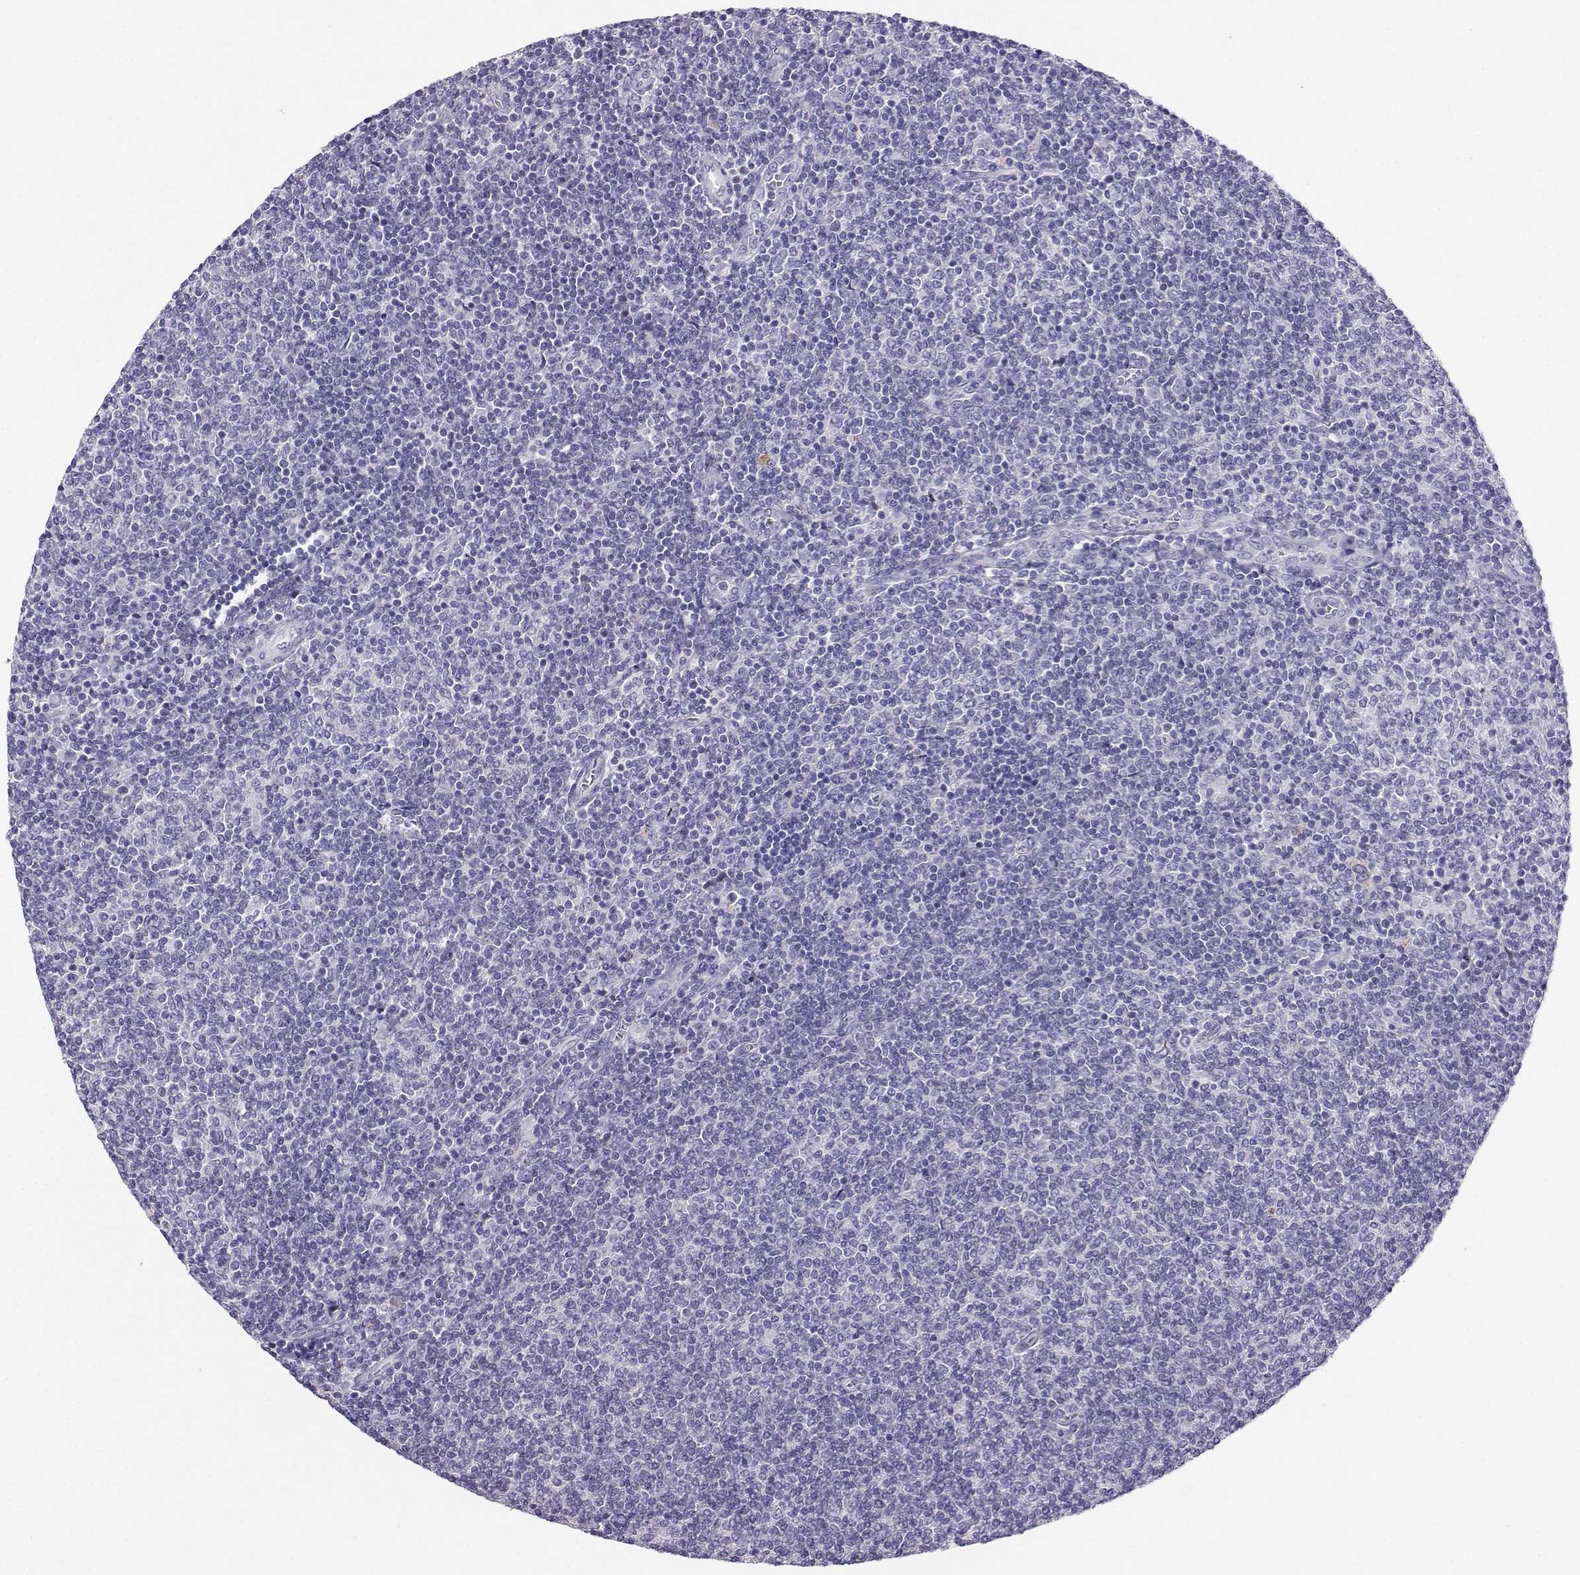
{"staining": {"intensity": "negative", "quantity": "none", "location": "none"}, "tissue": "lymphoma", "cell_type": "Tumor cells", "image_type": "cancer", "snomed": [{"axis": "morphology", "description": "Malignant lymphoma, non-Hodgkin's type, Low grade"}, {"axis": "topography", "description": "Lymph node"}], "caption": "Lymphoma stained for a protein using IHC exhibits no positivity tumor cells.", "gene": "GRIK4", "patient": {"sex": "male", "age": 52}}